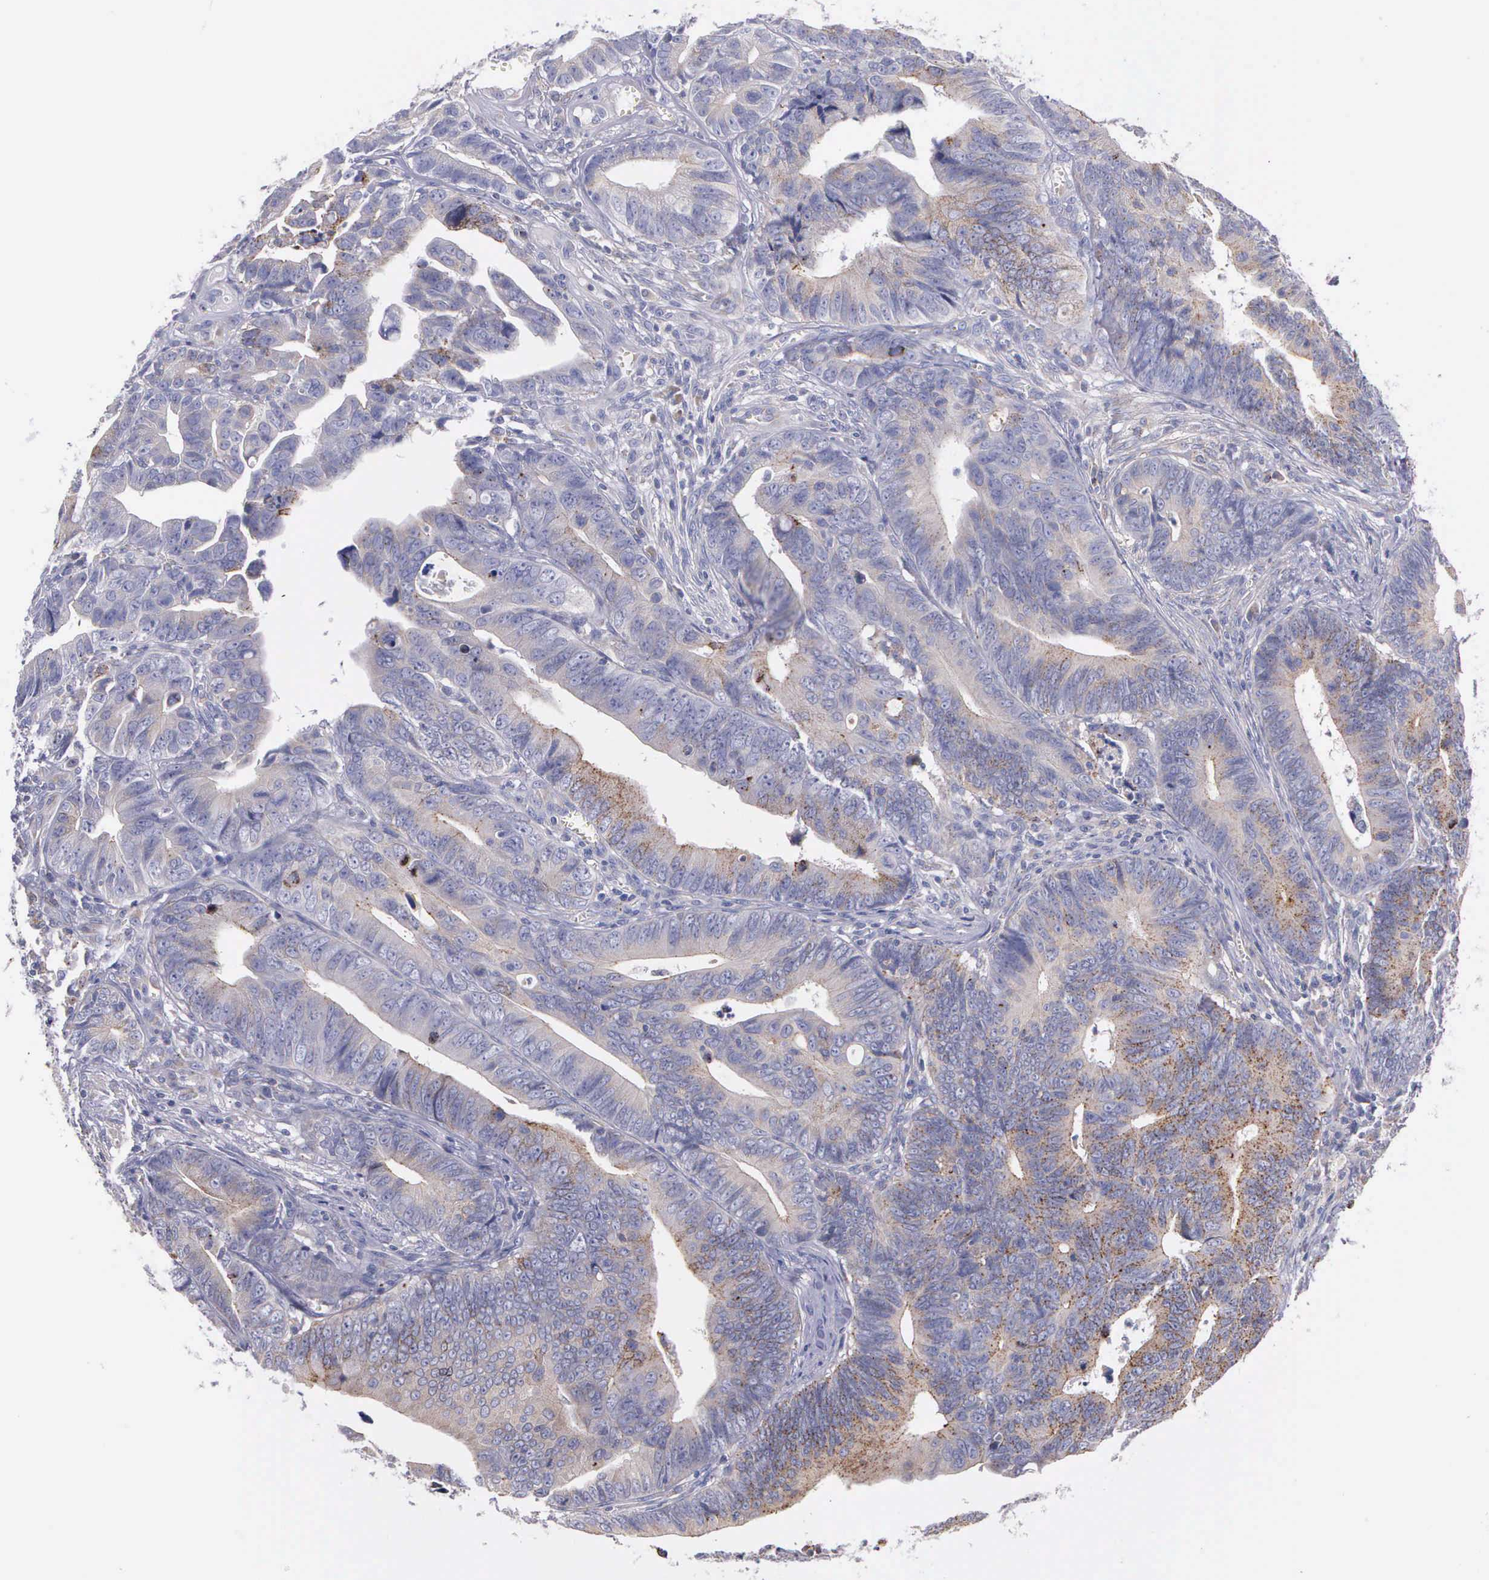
{"staining": {"intensity": "weak", "quantity": "25%-75%", "location": "cytoplasmic/membranous"}, "tissue": "colorectal cancer", "cell_type": "Tumor cells", "image_type": "cancer", "snomed": [{"axis": "morphology", "description": "Adenocarcinoma, NOS"}, {"axis": "topography", "description": "Colon"}], "caption": "Colorectal cancer (adenocarcinoma) was stained to show a protein in brown. There is low levels of weak cytoplasmic/membranous positivity in about 25%-75% of tumor cells.", "gene": "MIA2", "patient": {"sex": "female", "age": 78}}